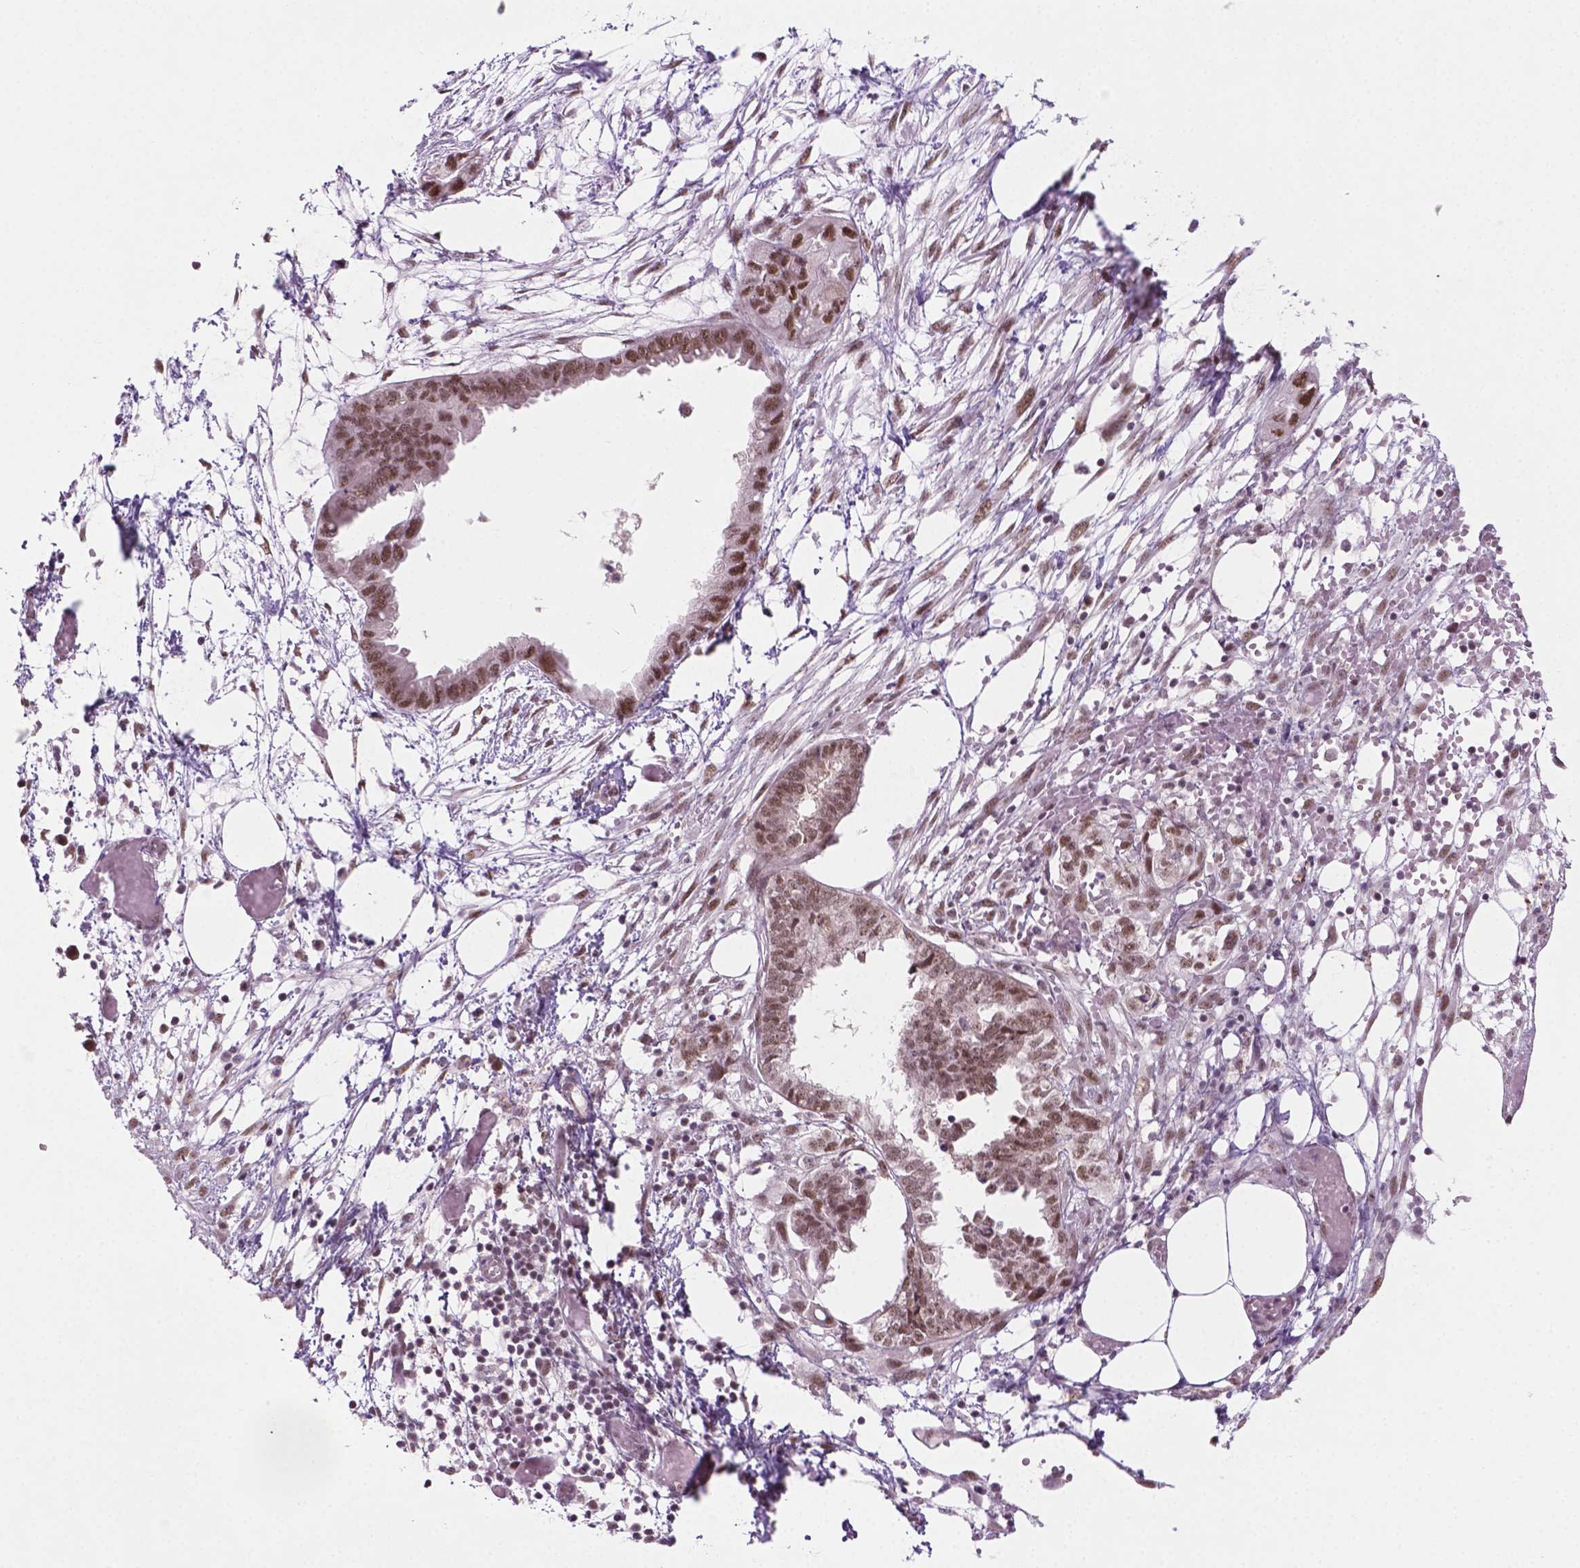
{"staining": {"intensity": "moderate", "quantity": ">75%", "location": "nuclear"}, "tissue": "endometrial cancer", "cell_type": "Tumor cells", "image_type": "cancer", "snomed": [{"axis": "morphology", "description": "Adenocarcinoma, NOS"}, {"axis": "morphology", "description": "Adenocarcinoma, metastatic, NOS"}, {"axis": "topography", "description": "Adipose tissue"}, {"axis": "topography", "description": "Endometrium"}], "caption": "Adenocarcinoma (endometrial) stained with a brown dye displays moderate nuclear positive staining in about >75% of tumor cells.", "gene": "PHAX", "patient": {"sex": "female", "age": 67}}